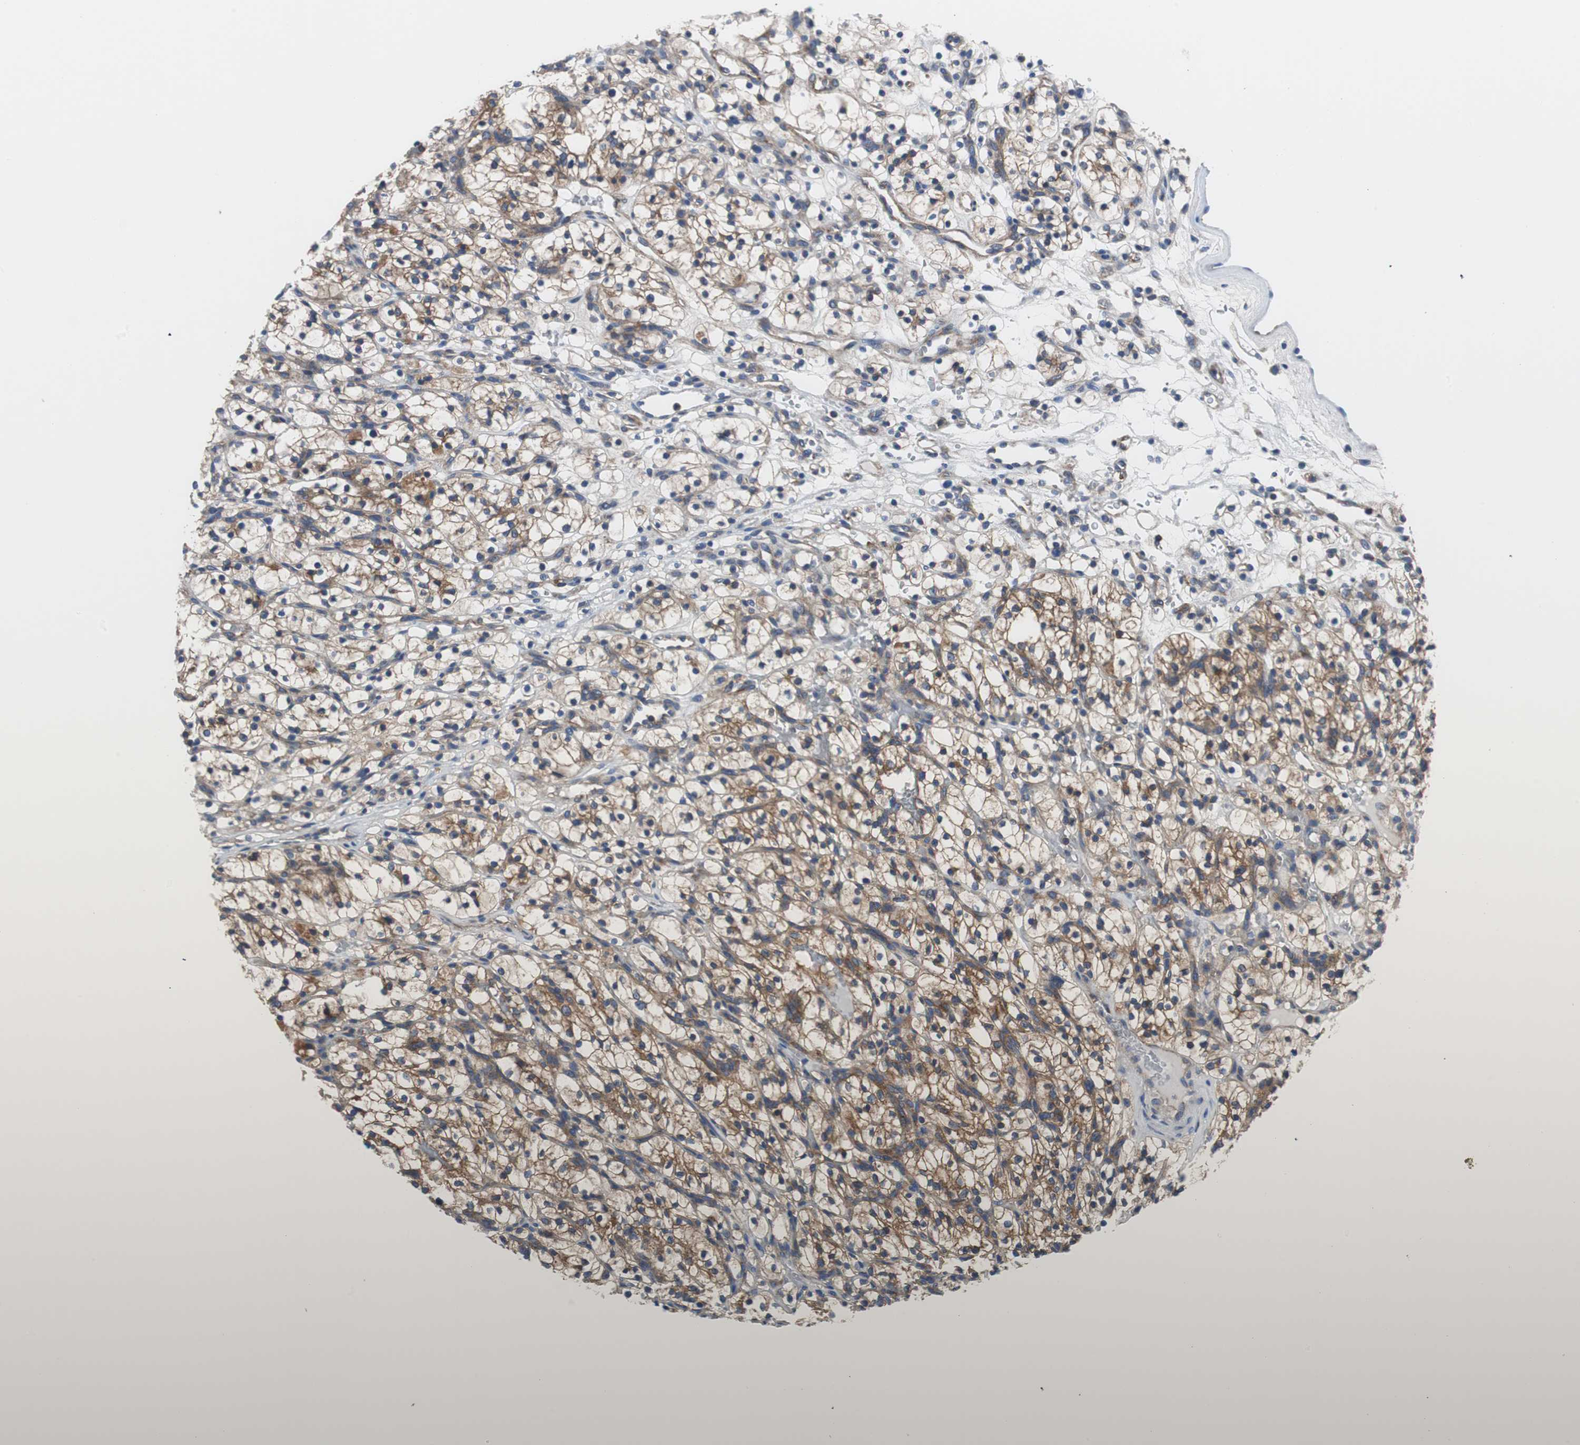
{"staining": {"intensity": "strong", "quantity": ">75%", "location": "cytoplasmic/membranous"}, "tissue": "renal cancer", "cell_type": "Tumor cells", "image_type": "cancer", "snomed": [{"axis": "morphology", "description": "Adenocarcinoma, NOS"}, {"axis": "topography", "description": "Kidney"}], "caption": "Renal adenocarcinoma was stained to show a protein in brown. There is high levels of strong cytoplasmic/membranous staining in about >75% of tumor cells.", "gene": "BRAF", "patient": {"sex": "female", "age": 57}}